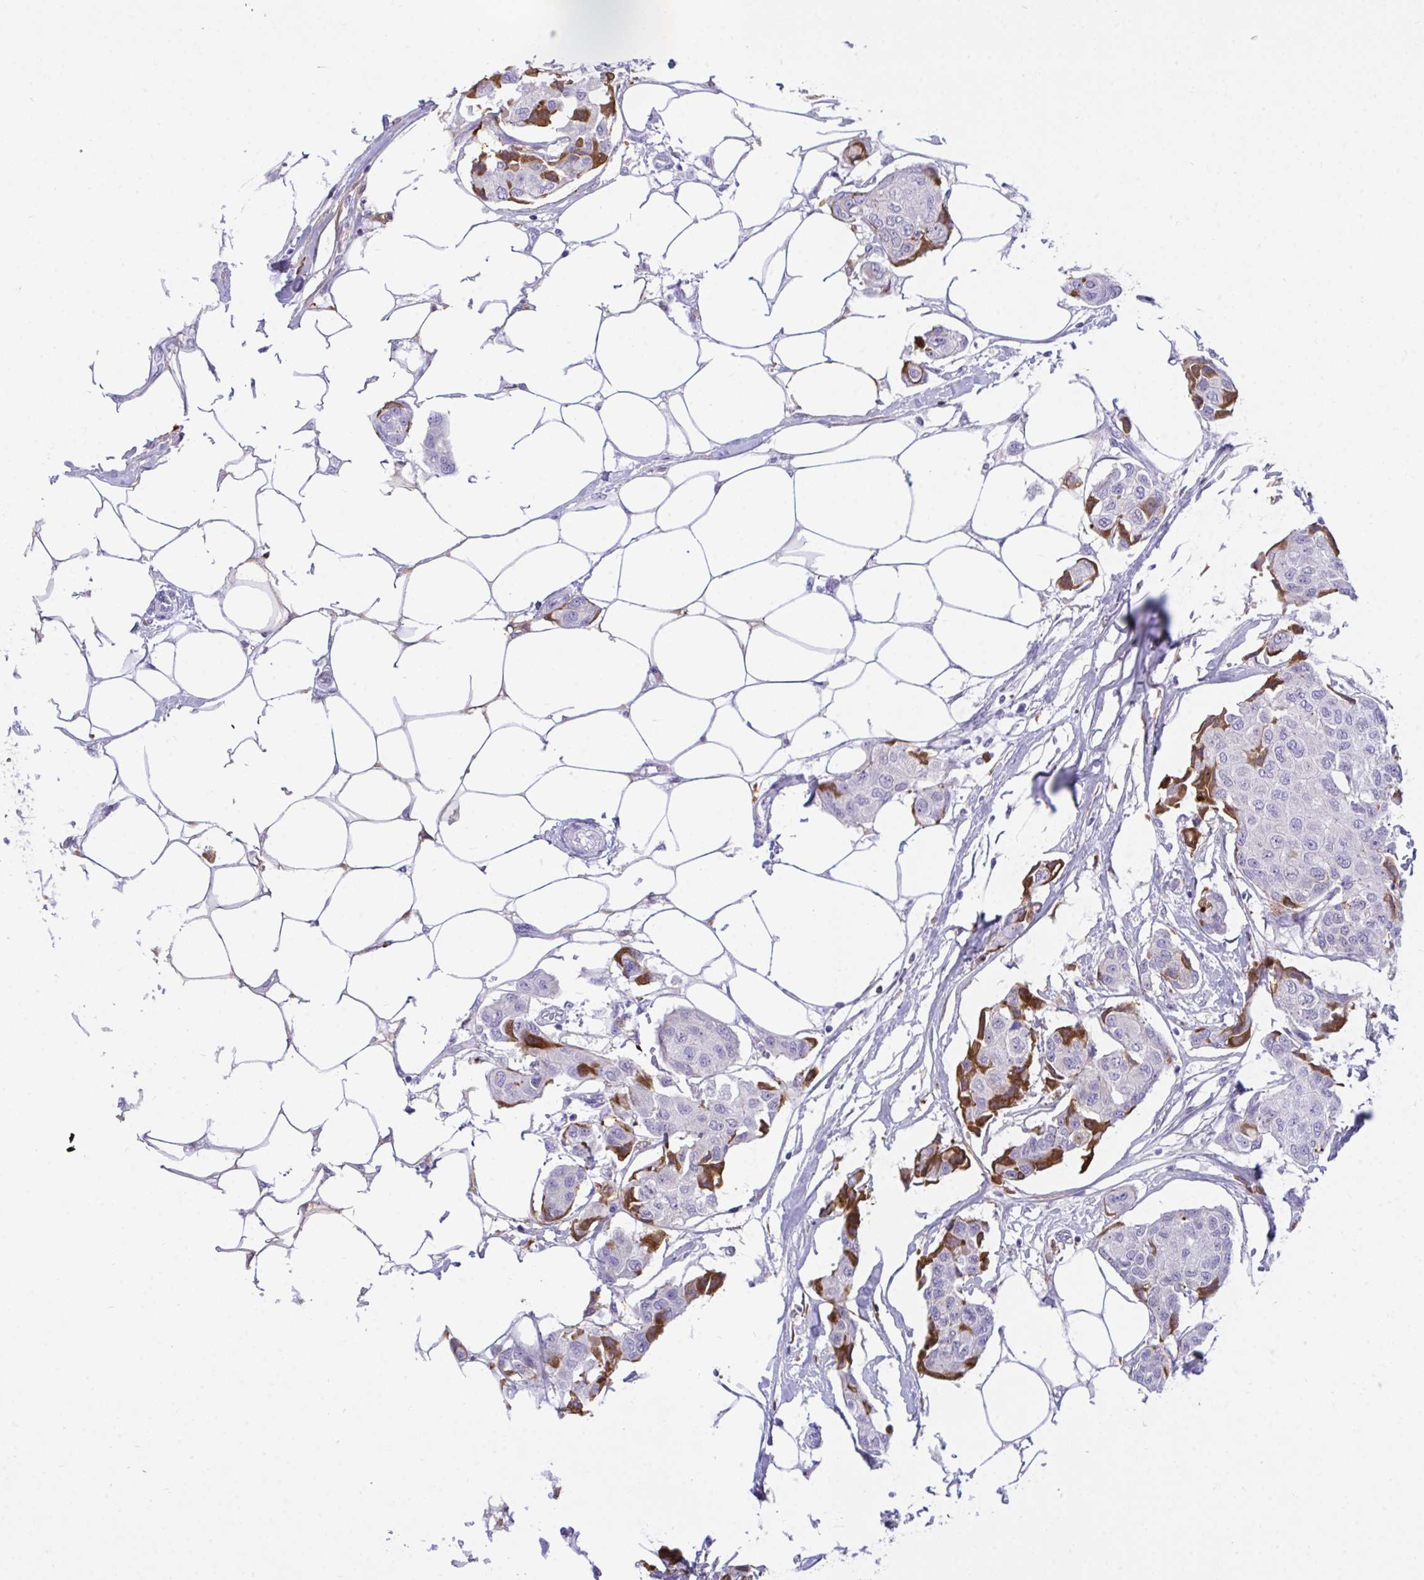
{"staining": {"intensity": "moderate", "quantity": "25%-75%", "location": "cytoplasmic/membranous"}, "tissue": "breast cancer", "cell_type": "Tumor cells", "image_type": "cancer", "snomed": [{"axis": "morphology", "description": "Duct carcinoma"}, {"axis": "topography", "description": "Breast"}, {"axis": "topography", "description": "Lymph node"}], "caption": "A micrograph showing moderate cytoplasmic/membranous staining in approximately 25%-75% of tumor cells in breast cancer, as visualized by brown immunohistochemical staining.", "gene": "F2", "patient": {"sex": "female", "age": 80}}